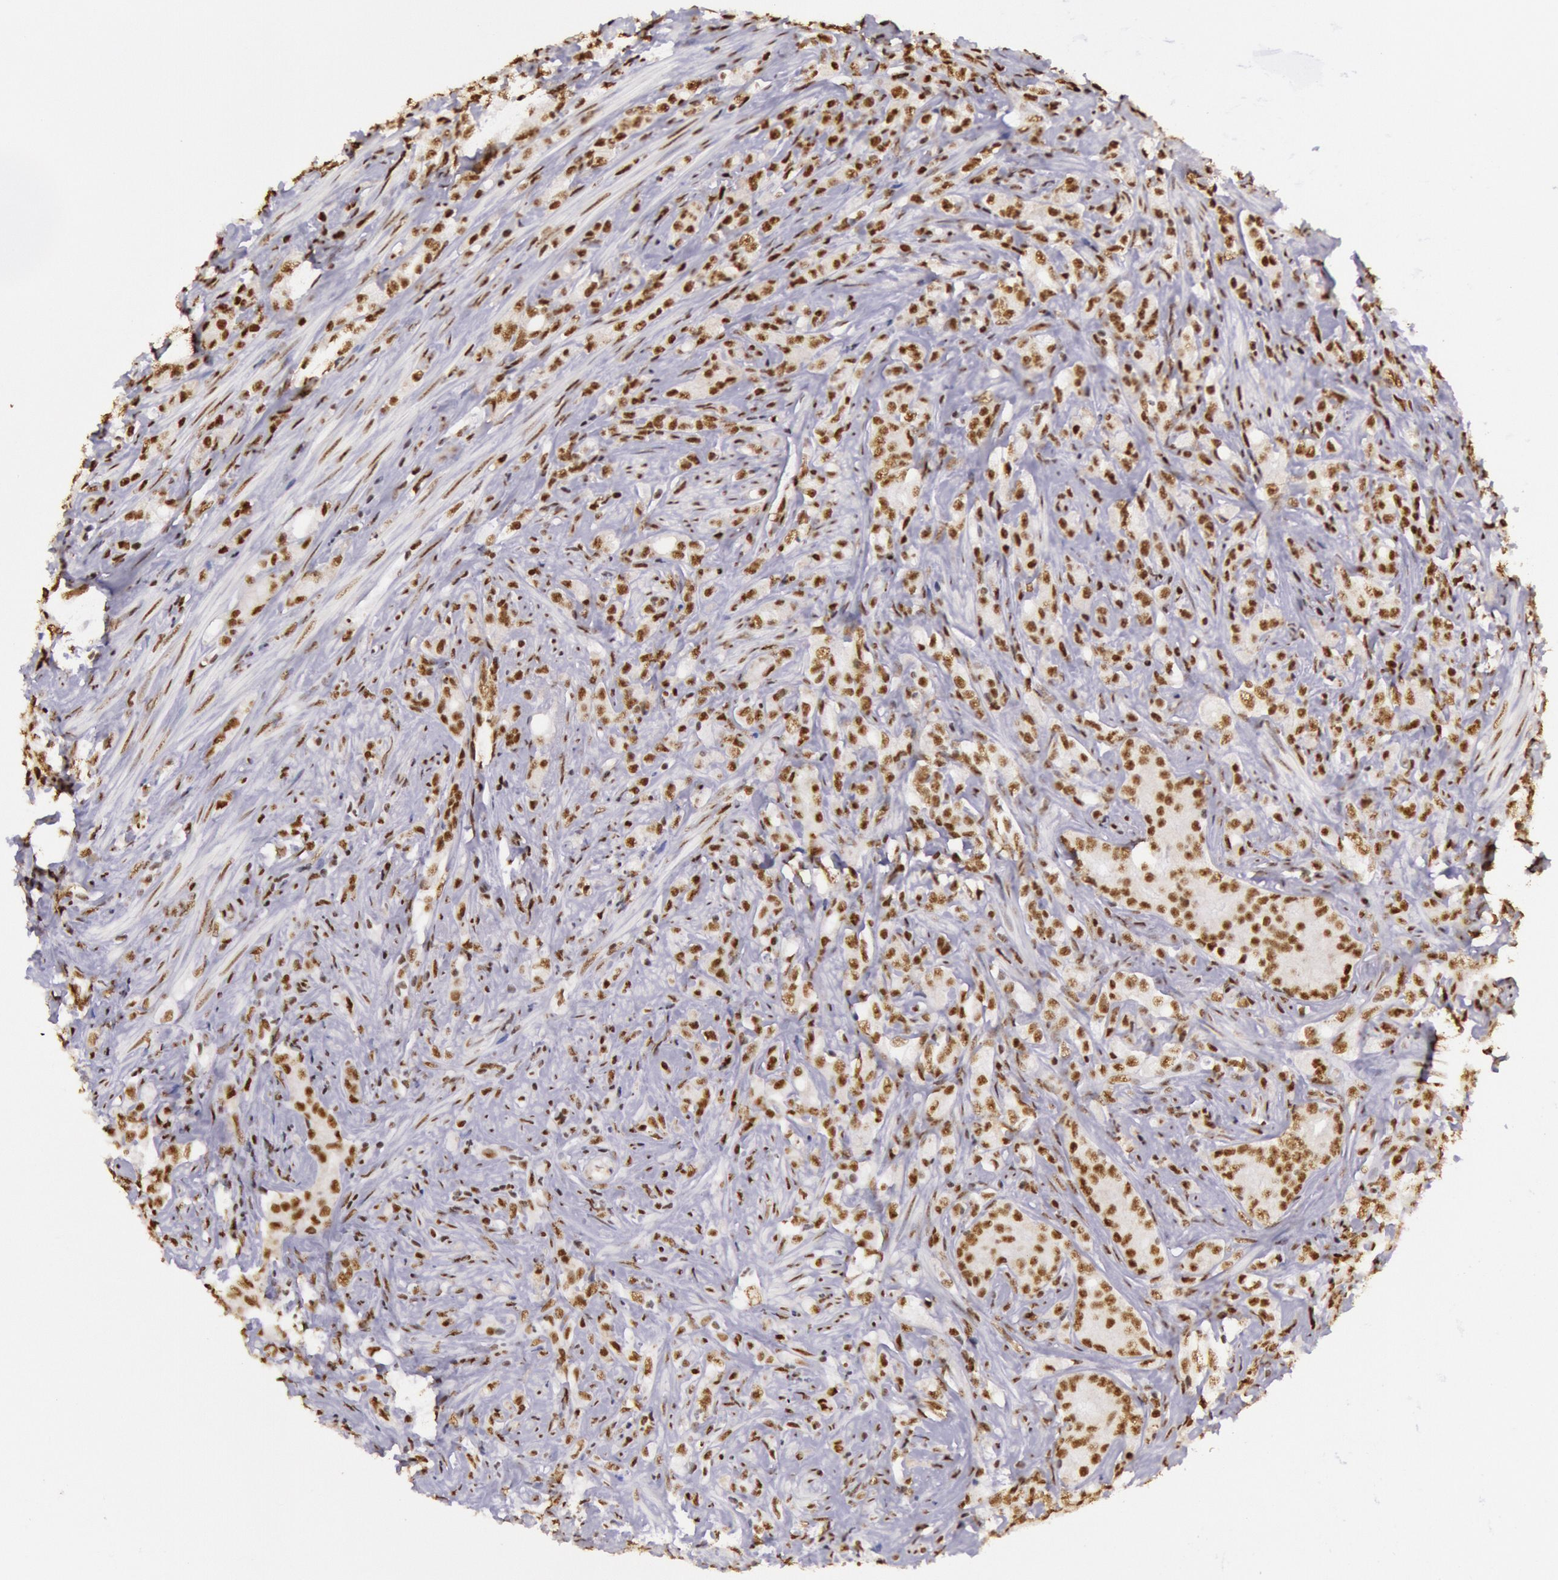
{"staining": {"intensity": "moderate", "quantity": ">75%", "location": "nuclear"}, "tissue": "prostate cancer", "cell_type": "Tumor cells", "image_type": "cancer", "snomed": [{"axis": "morphology", "description": "Adenocarcinoma, Medium grade"}, {"axis": "topography", "description": "Prostate"}], "caption": "Approximately >75% of tumor cells in human adenocarcinoma (medium-grade) (prostate) exhibit moderate nuclear protein expression as visualized by brown immunohistochemical staining.", "gene": "HNRNPH2", "patient": {"sex": "male", "age": 59}}